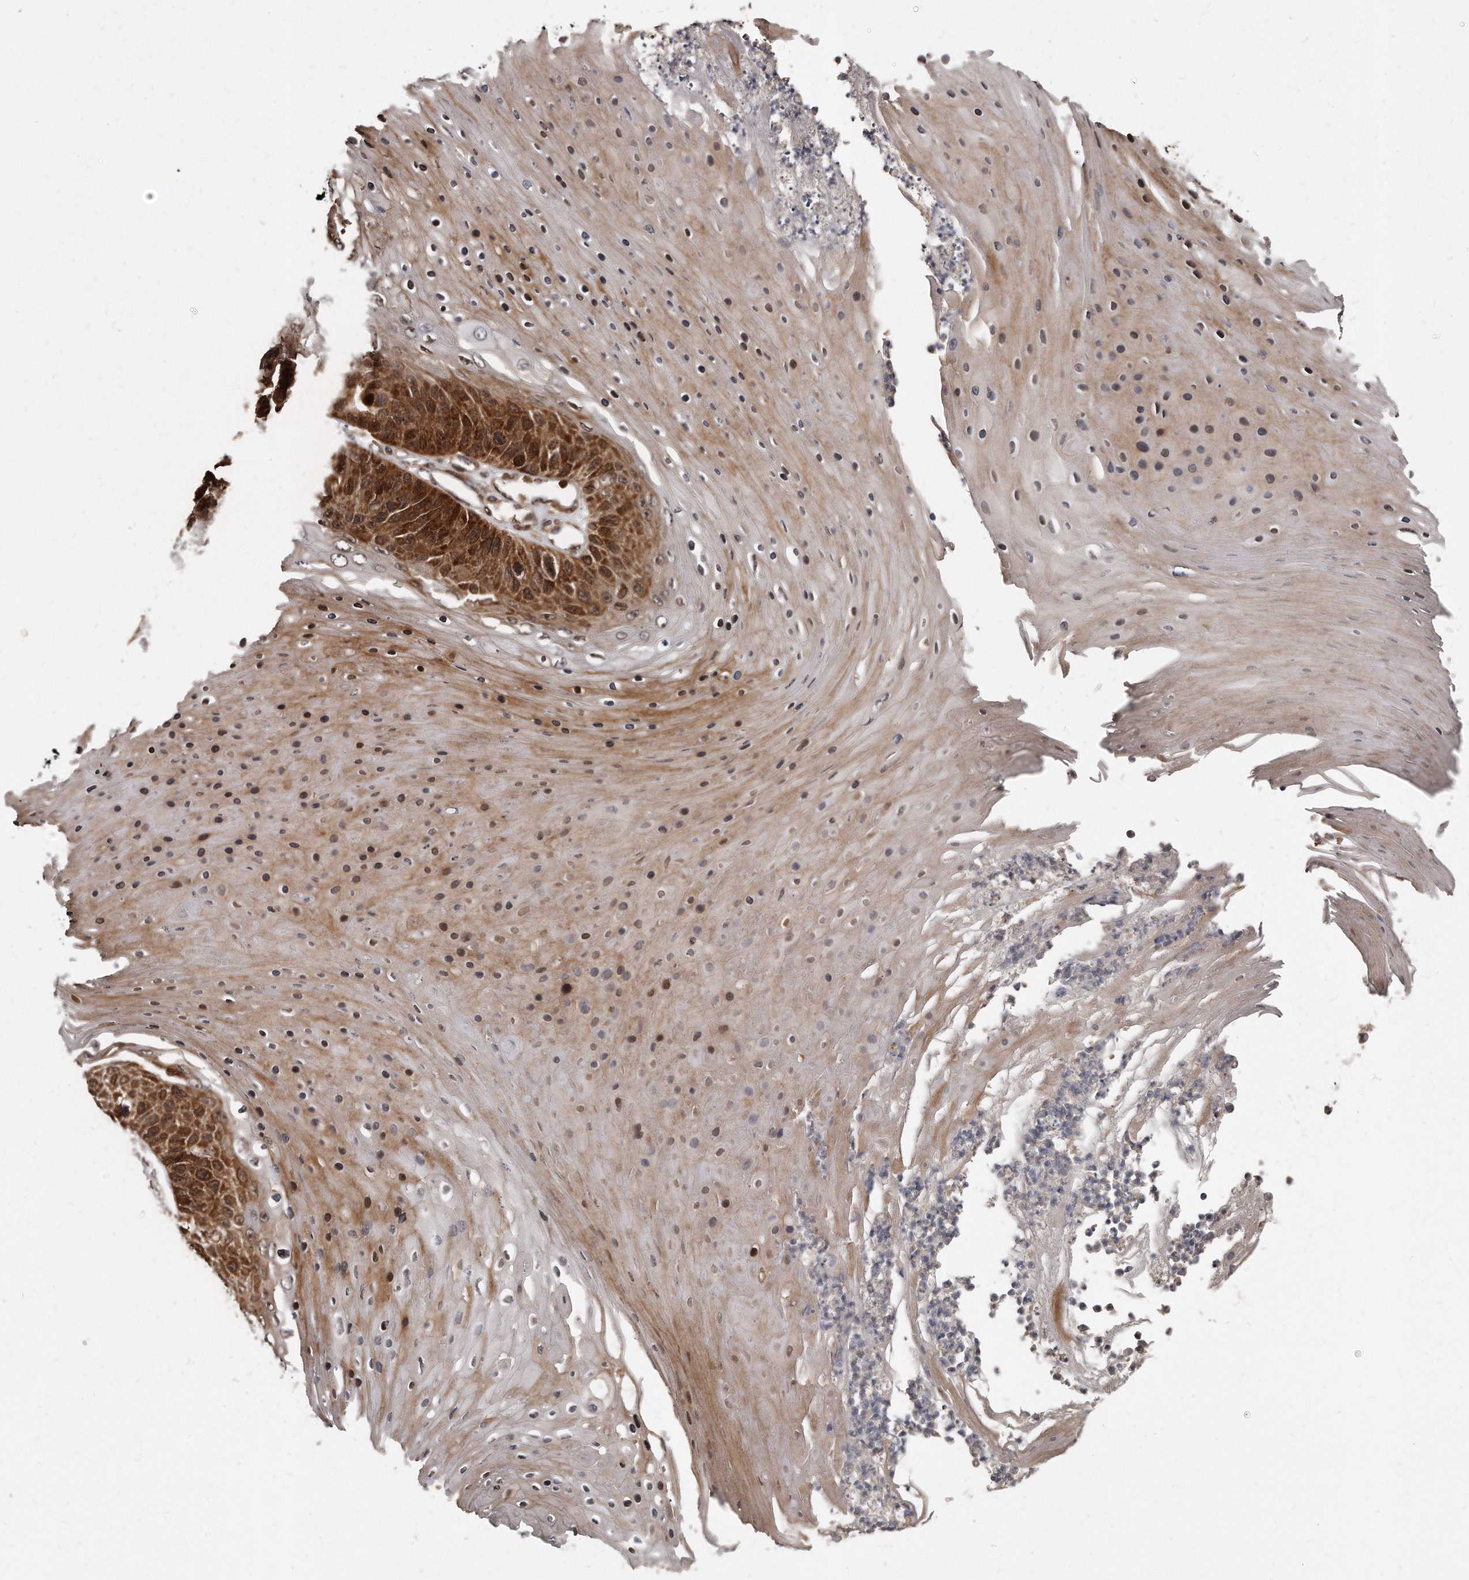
{"staining": {"intensity": "strong", "quantity": "25%-75%", "location": "cytoplasmic/membranous,nuclear"}, "tissue": "skin cancer", "cell_type": "Tumor cells", "image_type": "cancer", "snomed": [{"axis": "morphology", "description": "Squamous cell carcinoma, NOS"}, {"axis": "topography", "description": "Skin"}], "caption": "Strong cytoplasmic/membranous and nuclear protein expression is seen in about 25%-75% of tumor cells in skin cancer (squamous cell carcinoma). The staining was performed using DAB to visualize the protein expression in brown, while the nuclei were stained in blue with hematoxylin (Magnification: 20x).", "gene": "GCH1", "patient": {"sex": "female", "age": 88}}